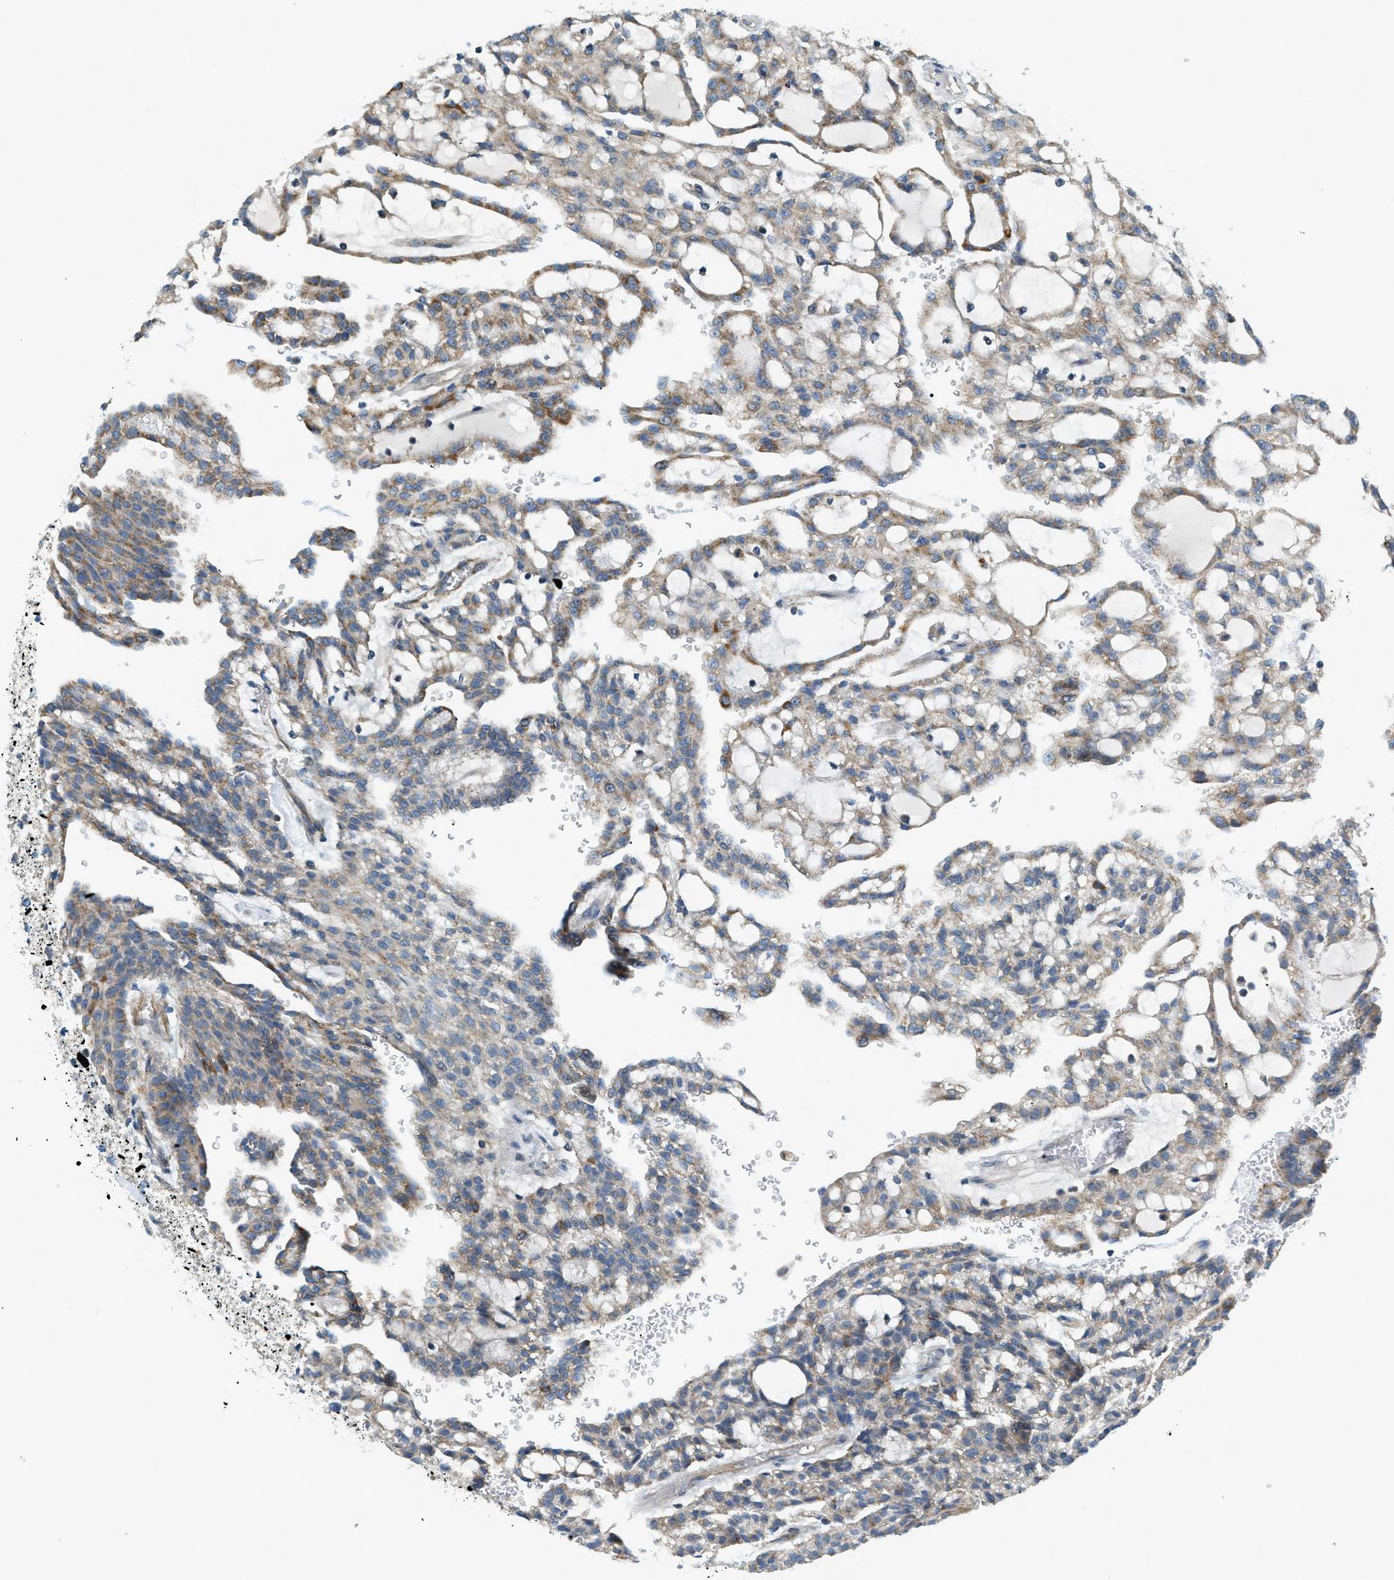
{"staining": {"intensity": "moderate", "quantity": ">75%", "location": "cytoplasmic/membranous"}, "tissue": "renal cancer", "cell_type": "Tumor cells", "image_type": "cancer", "snomed": [{"axis": "morphology", "description": "Adenocarcinoma, NOS"}, {"axis": "topography", "description": "Kidney"}], "caption": "This micrograph reveals immunohistochemistry (IHC) staining of renal cancer (adenocarcinoma), with medium moderate cytoplasmic/membranous expression in approximately >75% of tumor cells.", "gene": "PIGG", "patient": {"sex": "male", "age": 63}}